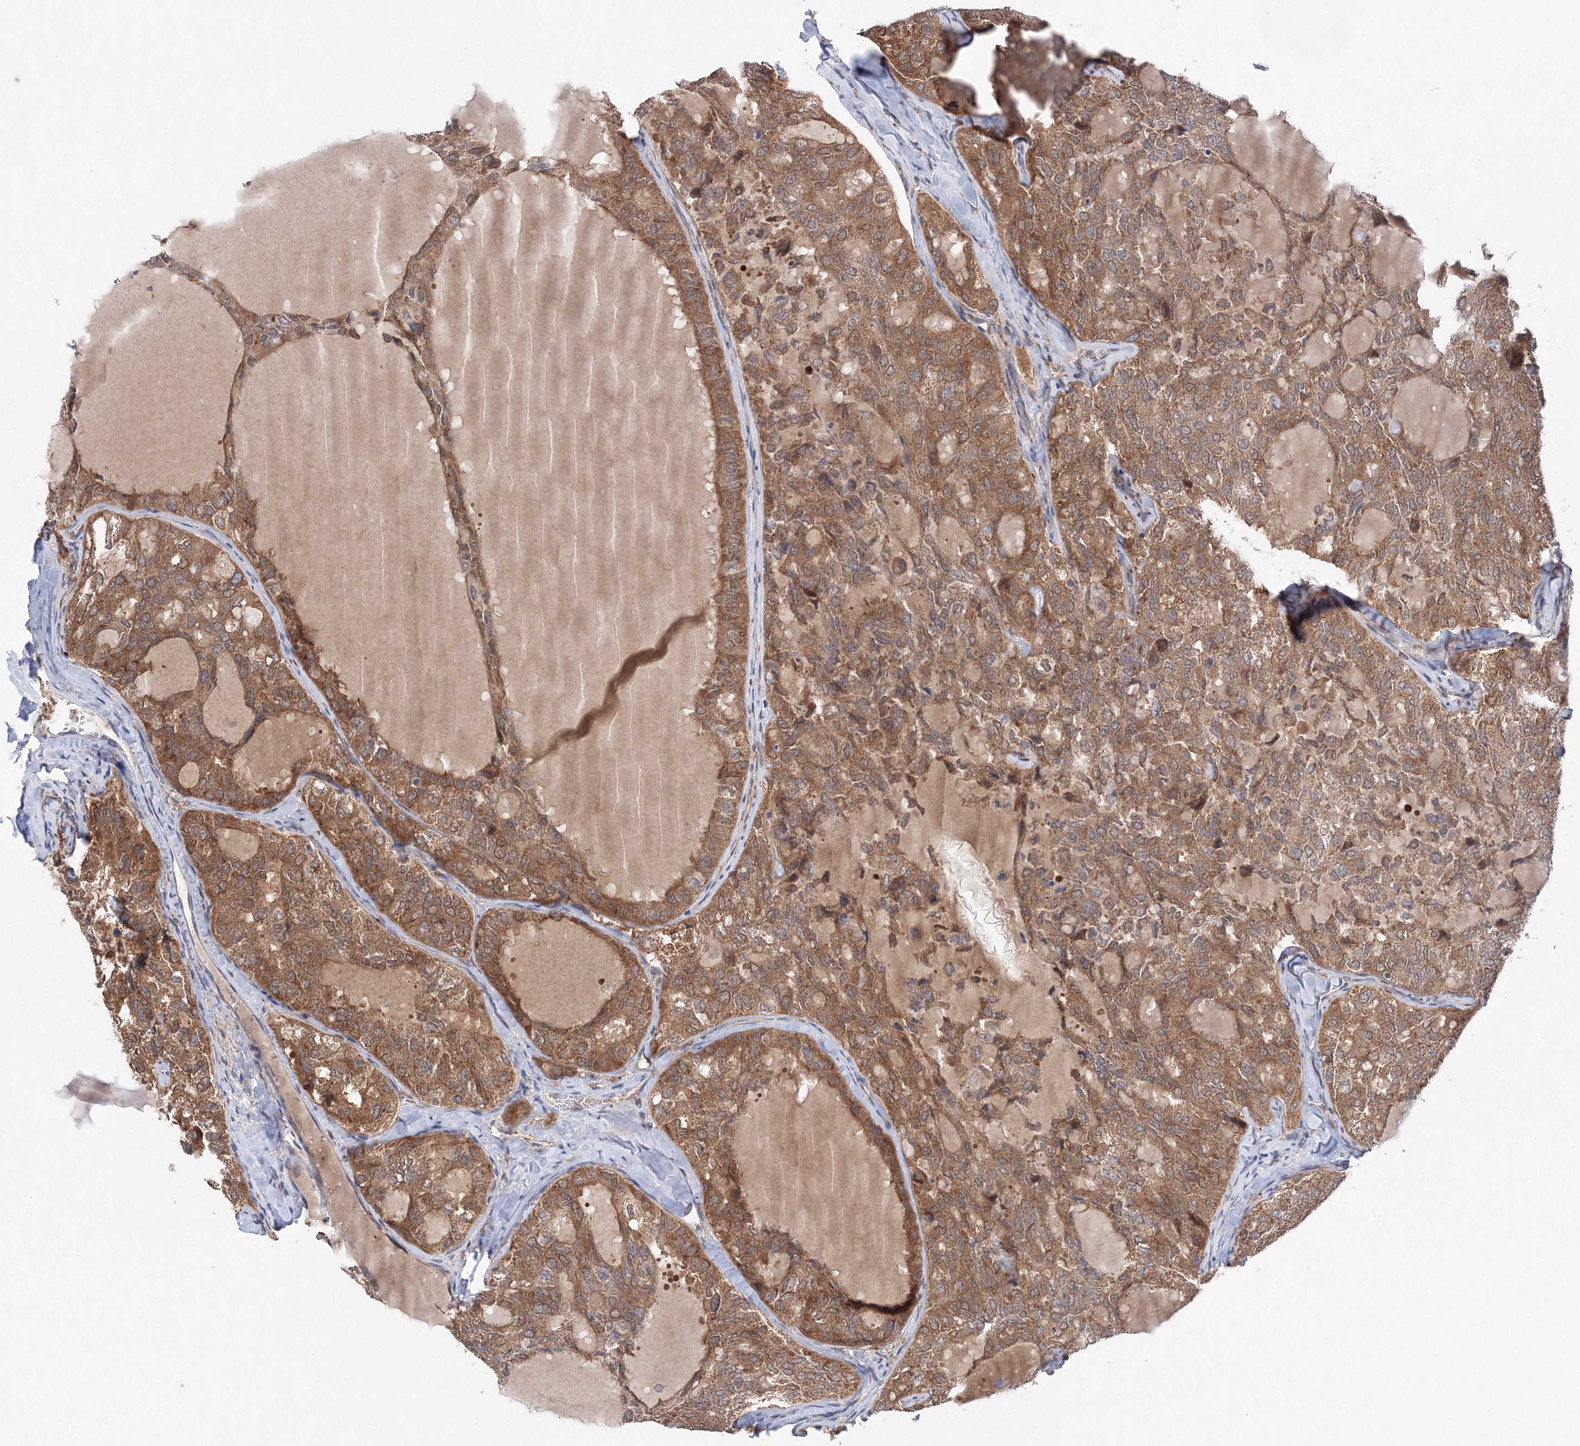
{"staining": {"intensity": "moderate", "quantity": ">75%", "location": "cytoplasmic/membranous"}, "tissue": "thyroid cancer", "cell_type": "Tumor cells", "image_type": "cancer", "snomed": [{"axis": "morphology", "description": "Follicular adenoma carcinoma, NOS"}, {"axis": "topography", "description": "Thyroid gland"}], "caption": "DAB (3,3'-diaminobenzidine) immunohistochemical staining of human thyroid cancer shows moderate cytoplasmic/membranous protein positivity in approximately >75% of tumor cells.", "gene": "DIS3L2", "patient": {"sex": "male", "age": 75}}